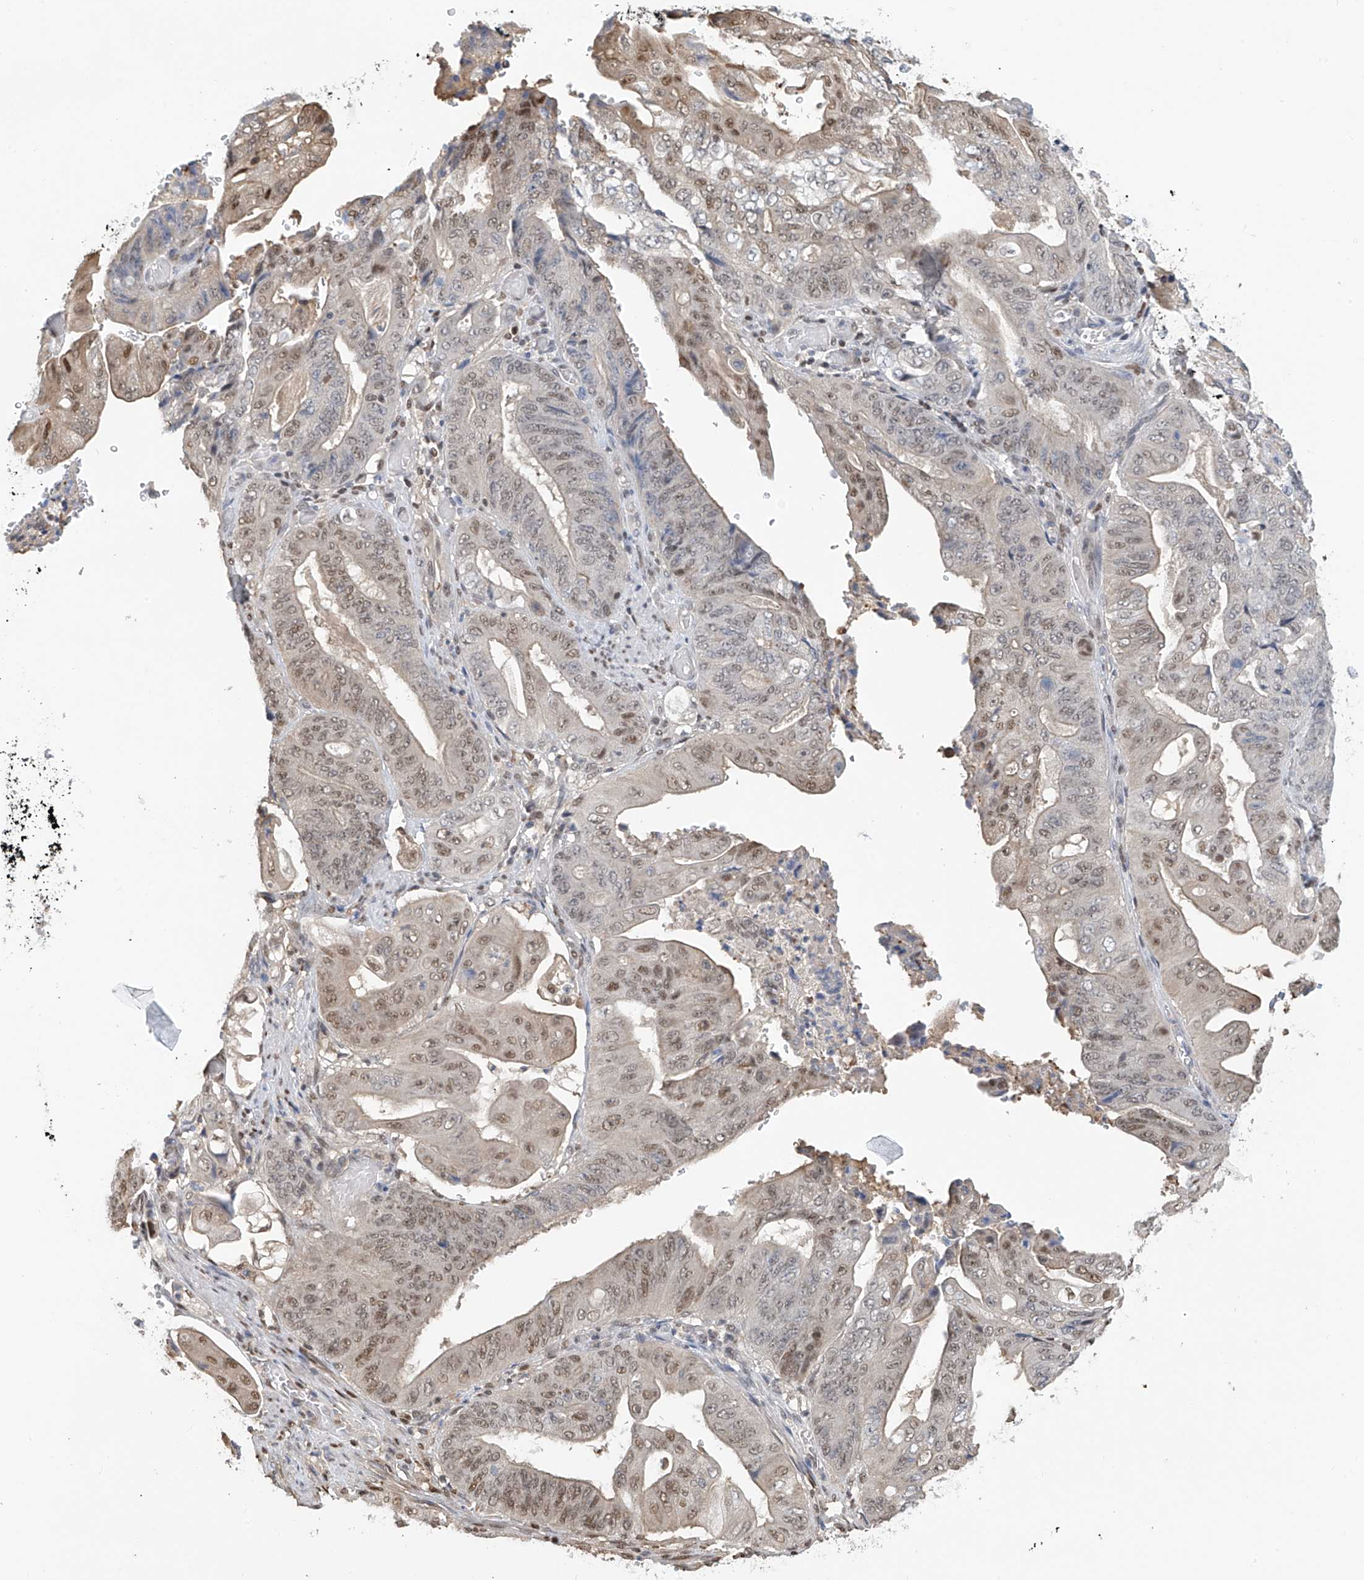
{"staining": {"intensity": "weak", "quantity": "25%-75%", "location": "nuclear"}, "tissue": "stomach cancer", "cell_type": "Tumor cells", "image_type": "cancer", "snomed": [{"axis": "morphology", "description": "Adenocarcinoma, NOS"}, {"axis": "topography", "description": "Stomach"}], "caption": "Immunohistochemistry (DAB) staining of adenocarcinoma (stomach) displays weak nuclear protein staining in approximately 25%-75% of tumor cells. (brown staining indicates protein expression, while blue staining denotes nuclei).", "gene": "PMM1", "patient": {"sex": "female", "age": 73}}